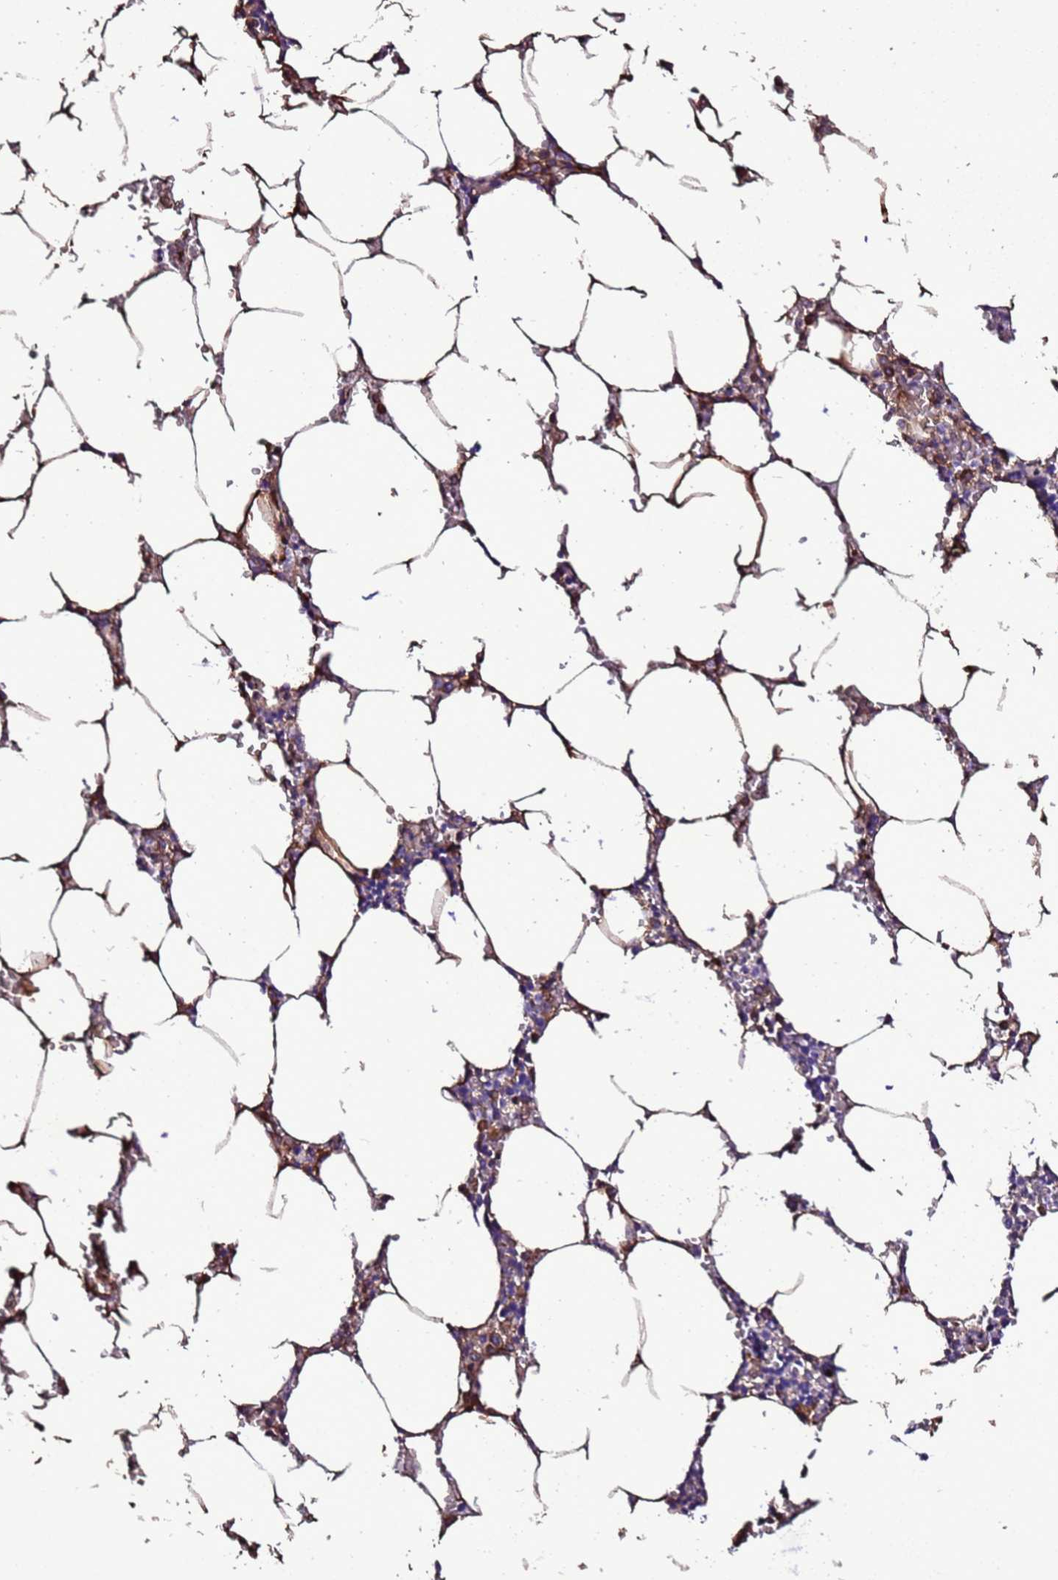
{"staining": {"intensity": "weak", "quantity": "<25%", "location": "cytoplasmic/membranous"}, "tissue": "bone marrow", "cell_type": "Hematopoietic cells", "image_type": "normal", "snomed": [{"axis": "morphology", "description": "Normal tissue, NOS"}, {"axis": "topography", "description": "Bone marrow"}], "caption": "DAB immunohistochemical staining of benign human bone marrow reveals no significant positivity in hematopoietic cells.", "gene": "DPH6", "patient": {"sex": "male", "age": 70}}